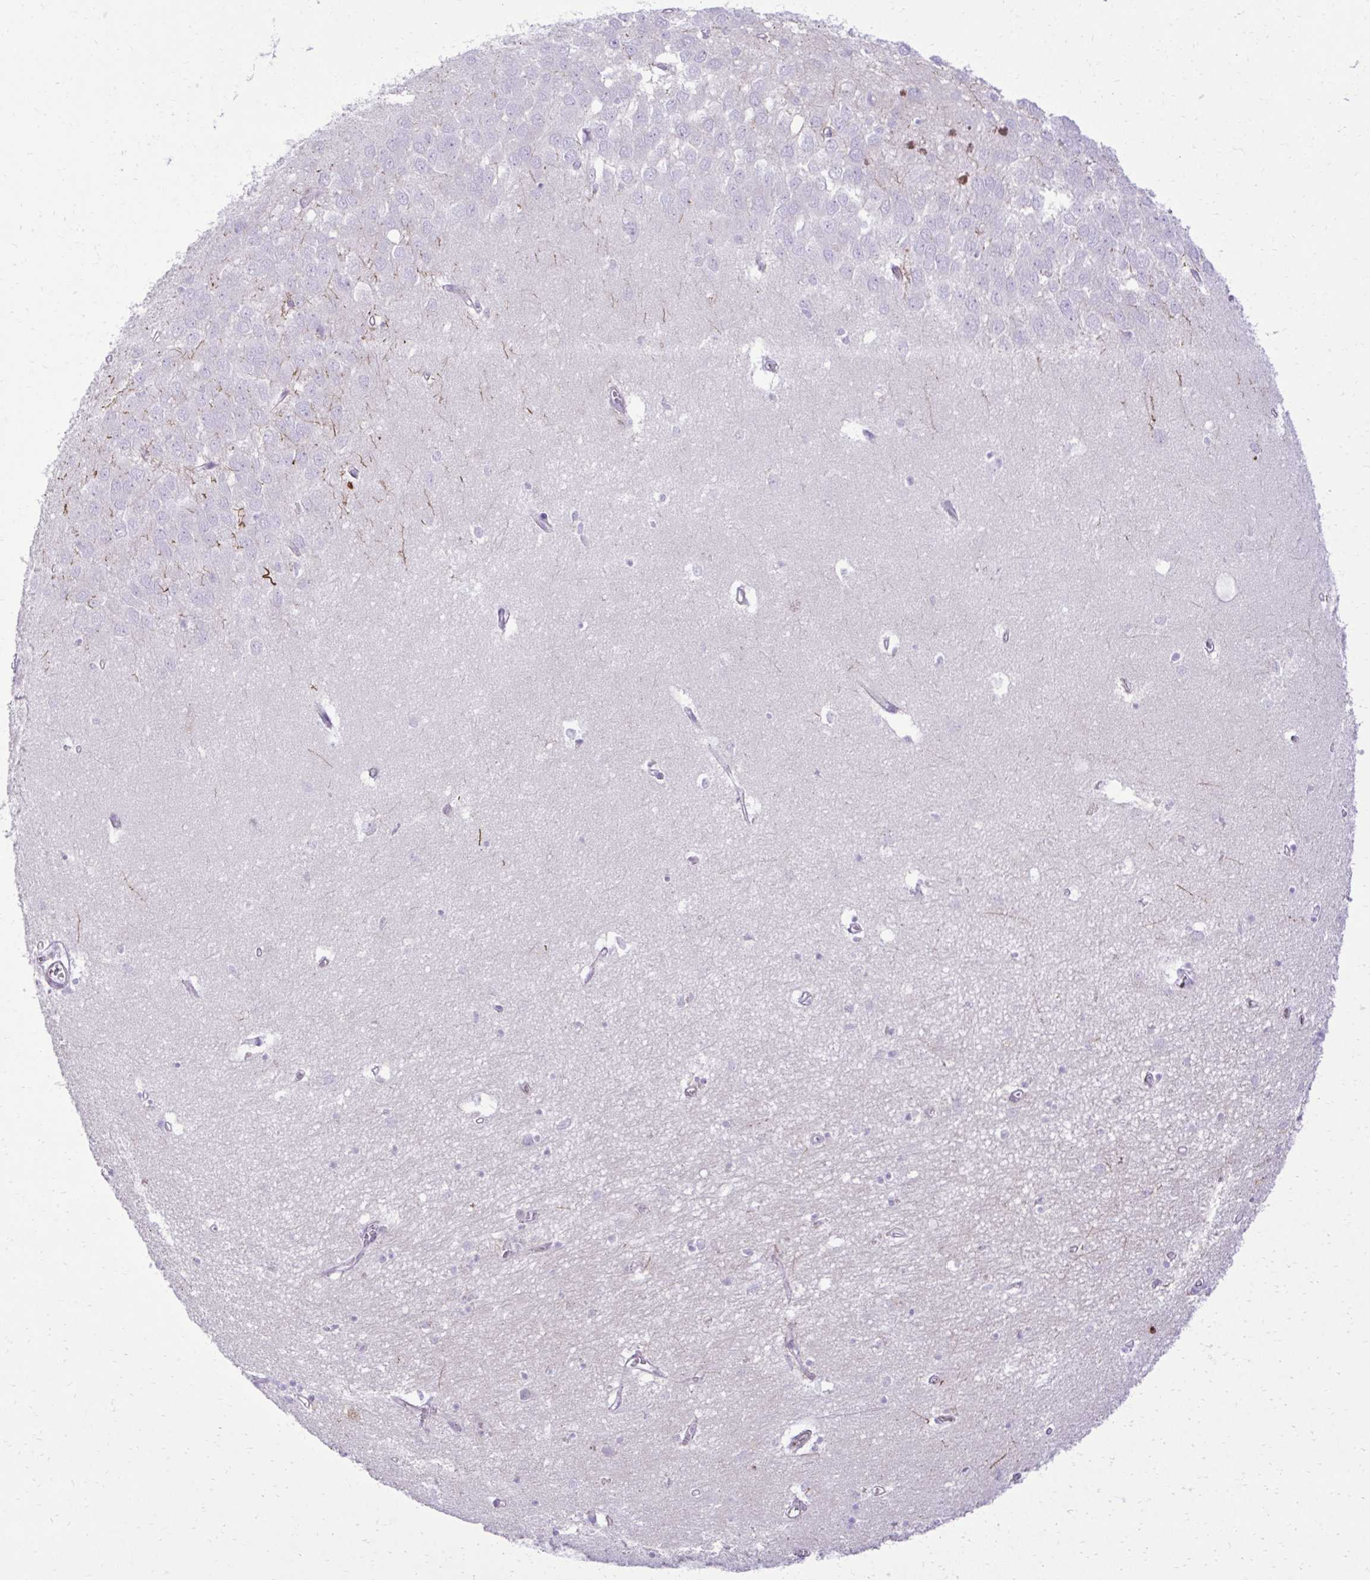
{"staining": {"intensity": "negative", "quantity": "none", "location": "none"}, "tissue": "hippocampus", "cell_type": "Glial cells", "image_type": "normal", "snomed": [{"axis": "morphology", "description": "Normal tissue, NOS"}, {"axis": "topography", "description": "Hippocampus"}], "caption": "Image shows no significant protein positivity in glial cells of benign hippocampus. (Stains: DAB (3,3'-diaminobenzidine) immunohistochemistry (IHC) with hematoxylin counter stain, Microscopy: brightfield microscopy at high magnification).", "gene": "PITPNM3", "patient": {"sex": "female", "age": 64}}